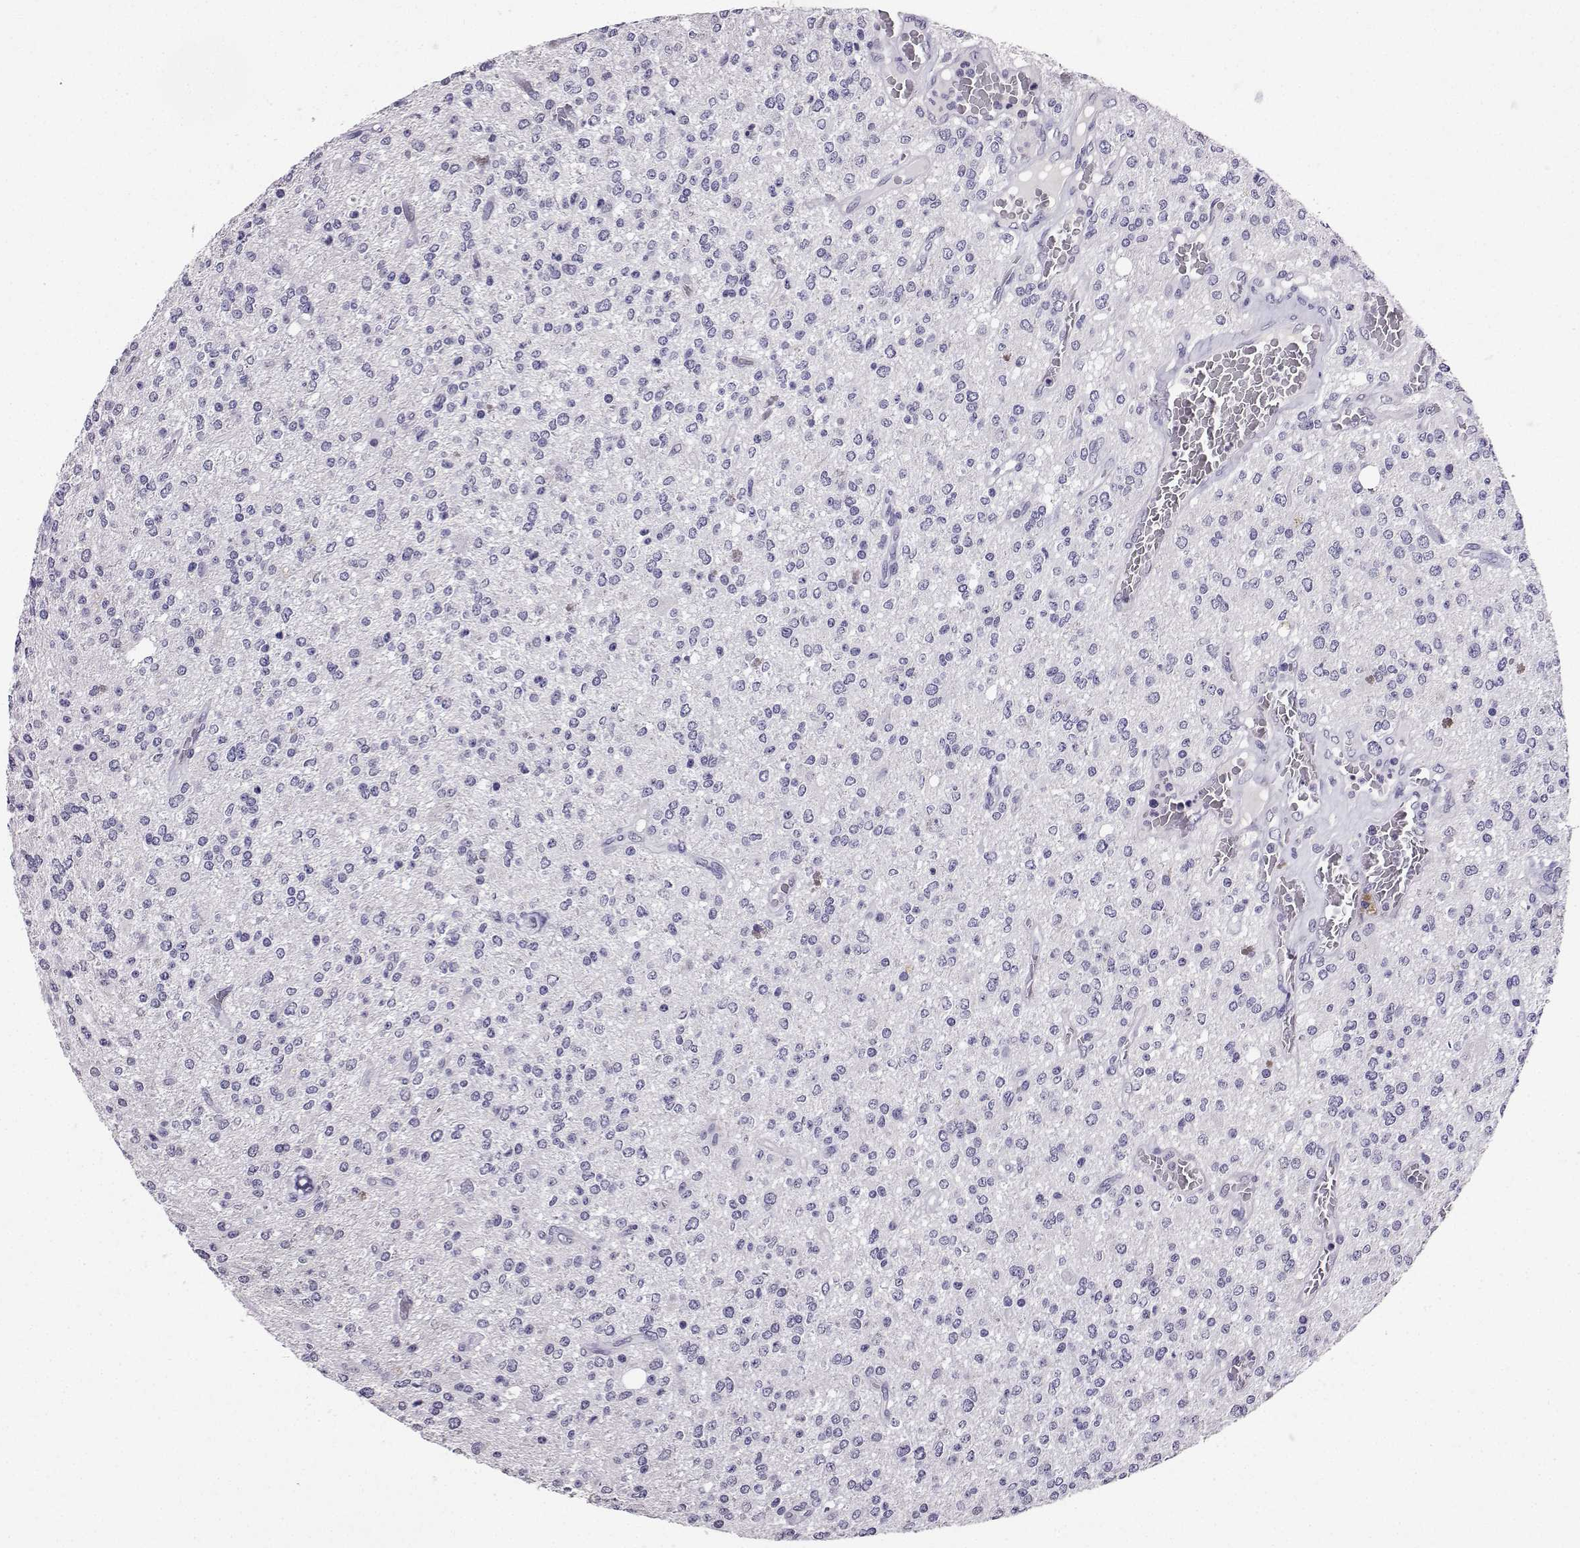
{"staining": {"intensity": "negative", "quantity": "none", "location": "none"}, "tissue": "glioma", "cell_type": "Tumor cells", "image_type": "cancer", "snomed": [{"axis": "morphology", "description": "Glioma, malignant, Low grade"}, {"axis": "topography", "description": "Brain"}], "caption": "Tumor cells show no significant protein positivity in malignant low-grade glioma.", "gene": "SPAG11B", "patient": {"sex": "male", "age": 67}}